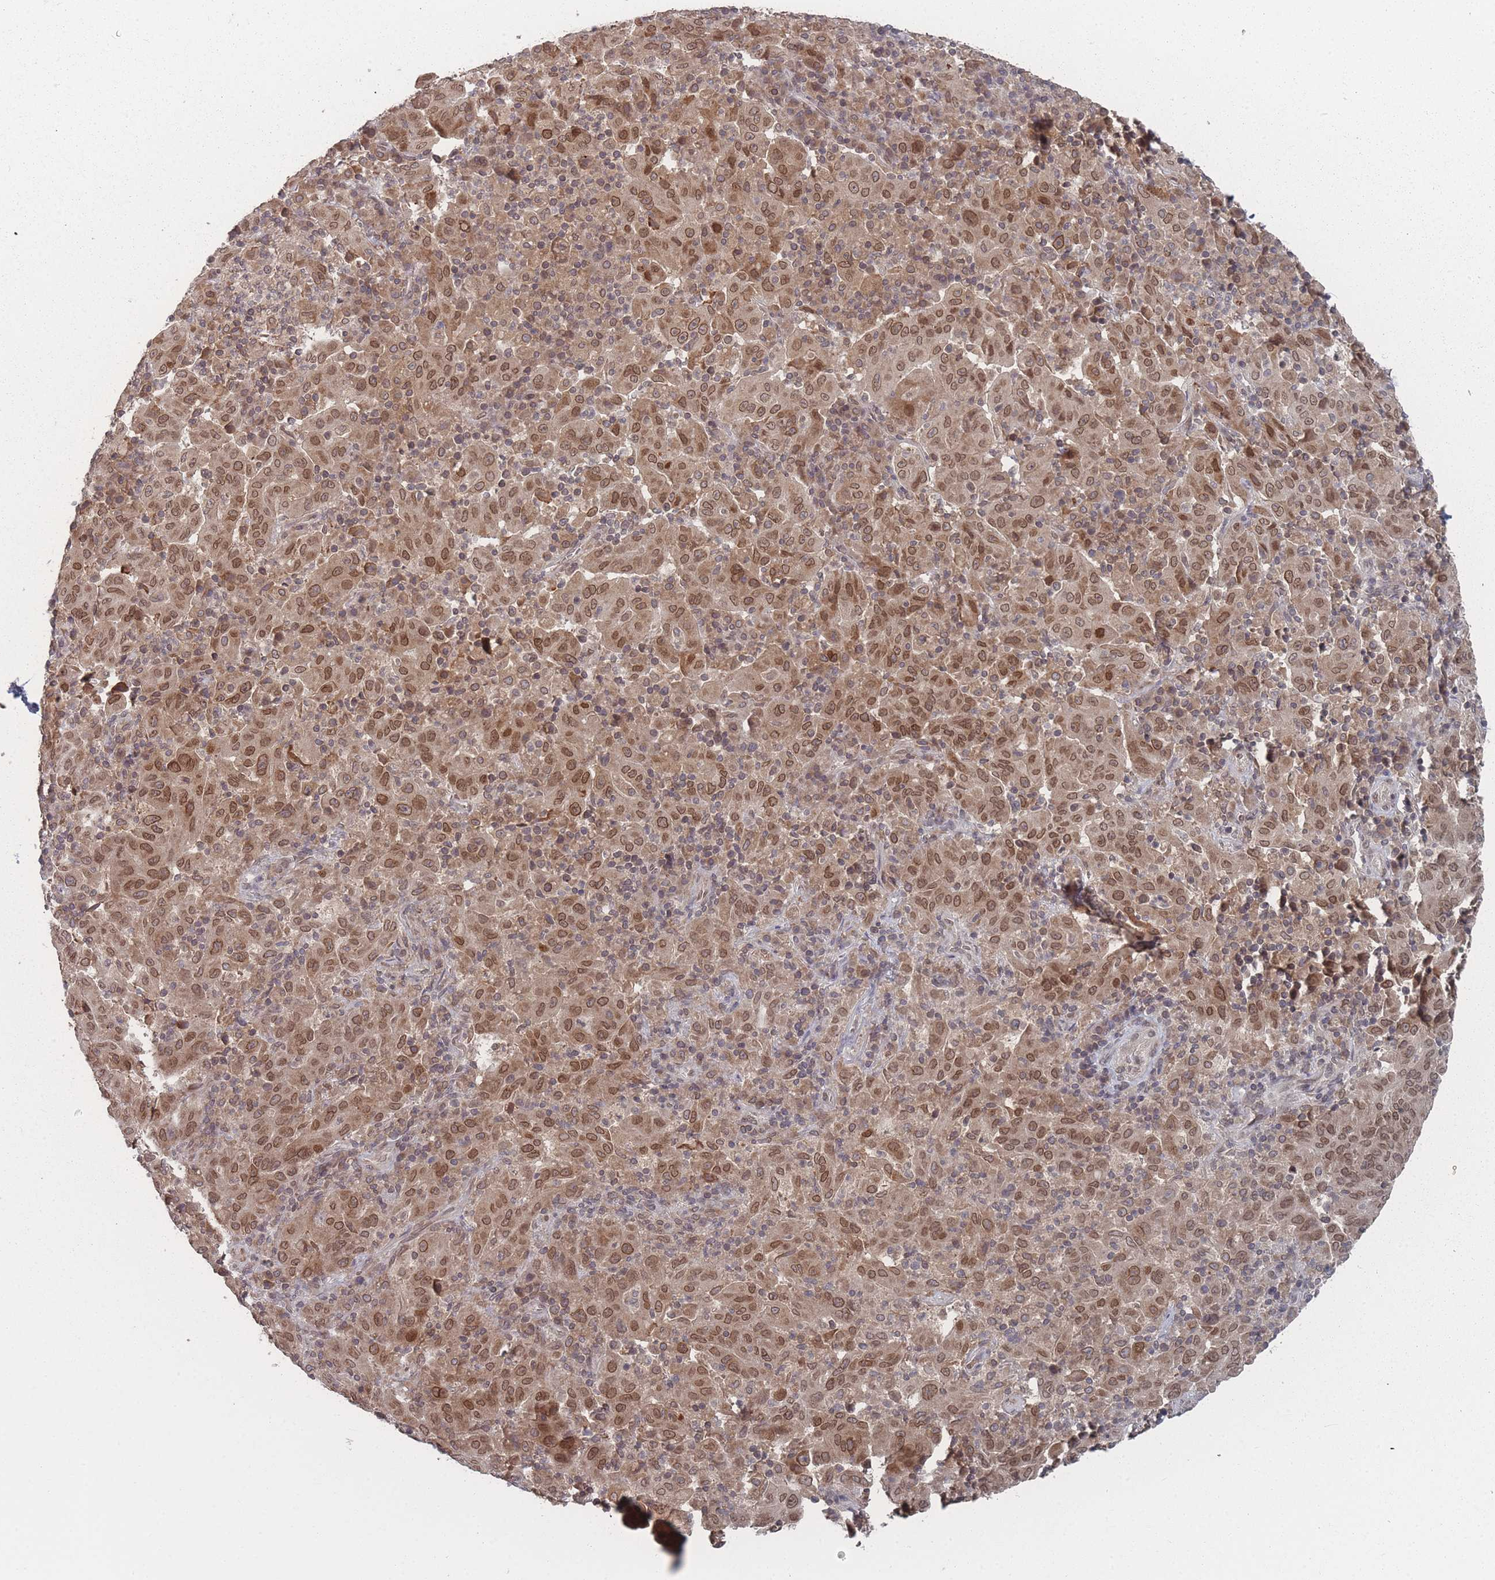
{"staining": {"intensity": "moderate", "quantity": ">75%", "location": "cytoplasmic/membranous,nuclear"}, "tissue": "pancreatic cancer", "cell_type": "Tumor cells", "image_type": "cancer", "snomed": [{"axis": "morphology", "description": "Adenocarcinoma, NOS"}, {"axis": "topography", "description": "Pancreas"}], "caption": "Immunohistochemical staining of pancreatic cancer (adenocarcinoma) shows medium levels of moderate cytoplasmic/membranous and nuclear protein expression in approximately >75% of tumor cells. Immunohistochemistry stains the protein in brown and the nuclei are stained blue.", "gene": "TBC1D25", "patient": {"sex": "male", "age": 63}}